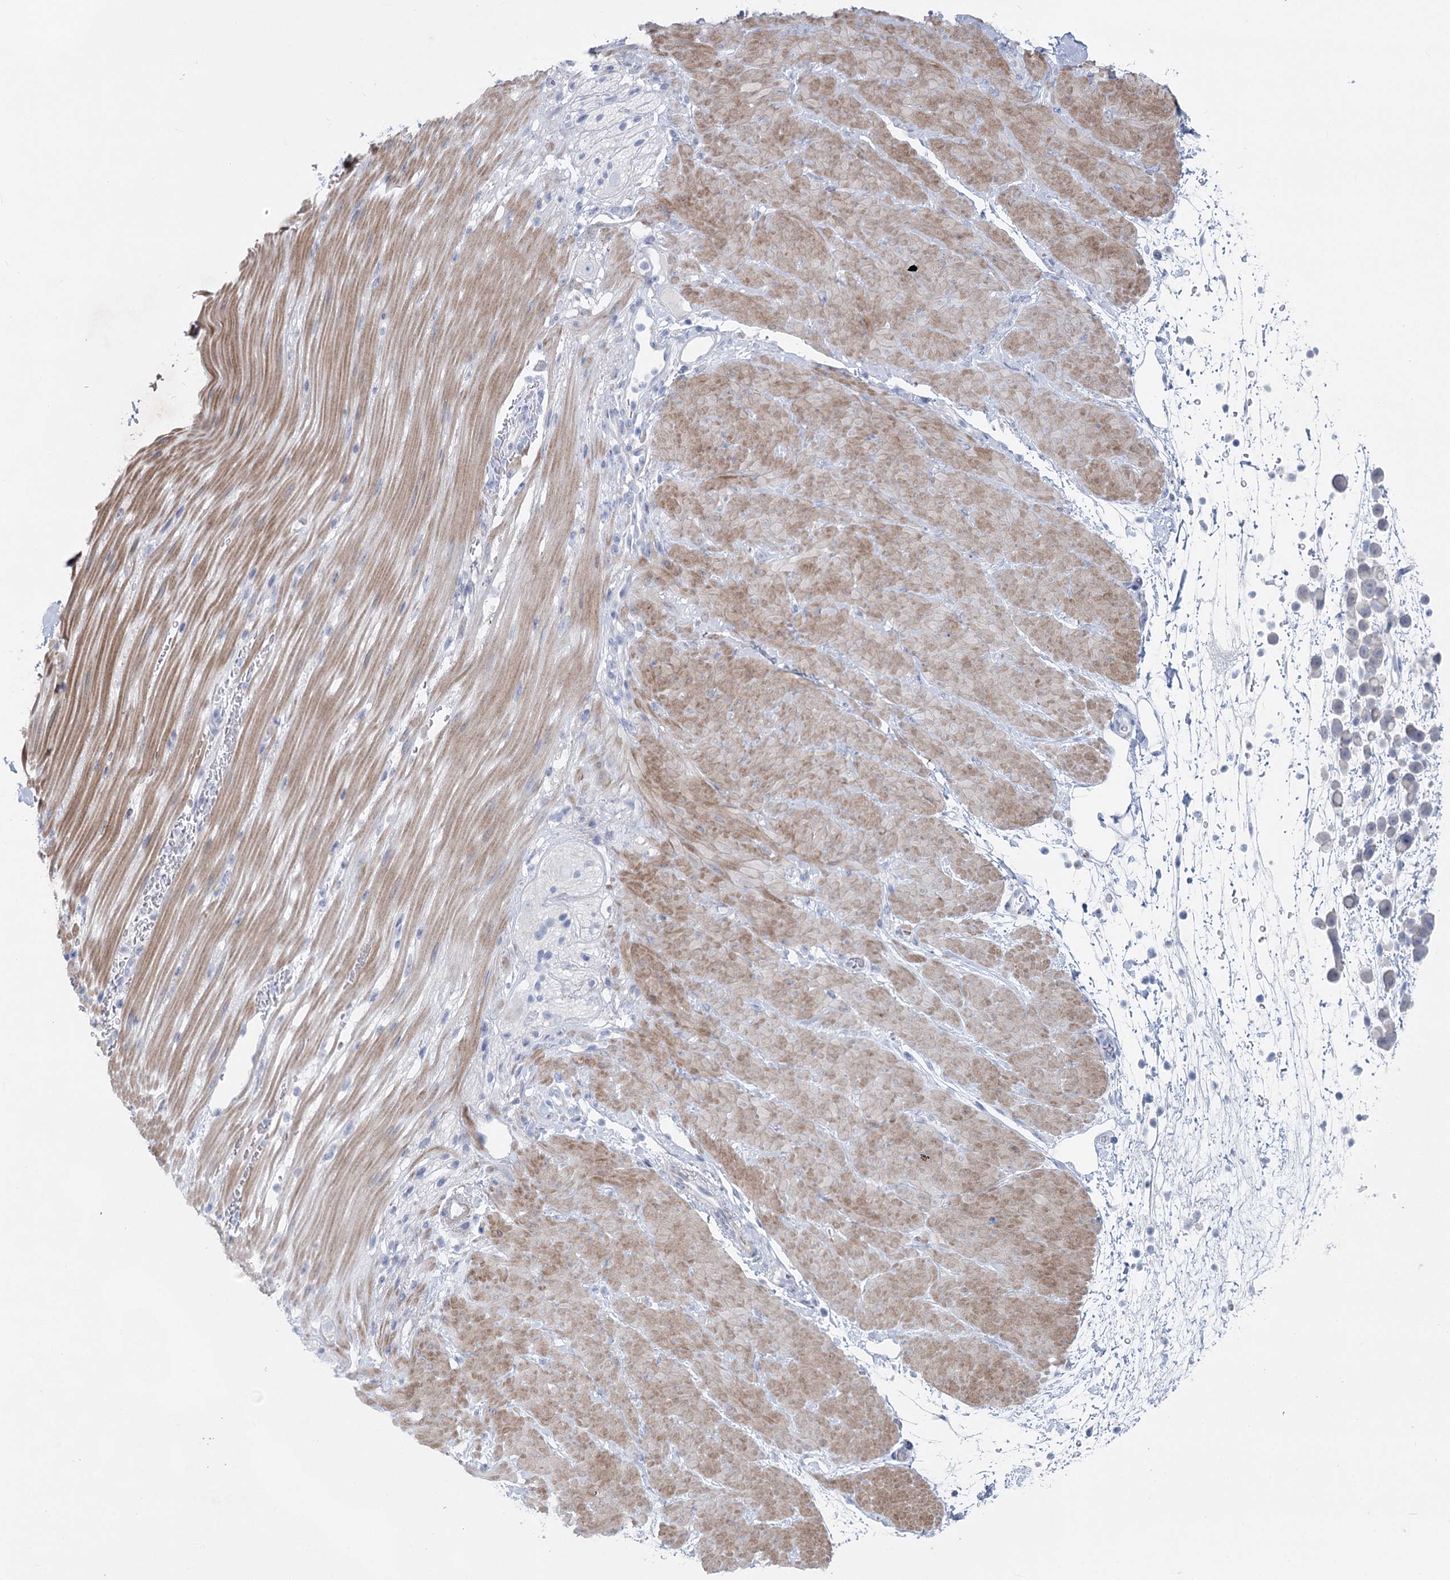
{"staining": {"intensity": "negative", "quantity": "none", "location": "none"}, "tissue": "pancreatic cancer", "cell_type": "Tumor cells", "image_type": "cancer", "snomed": [{"axis": "morphology", "description": "Normal tissue, NOS"}, {"axis": "morphology", "description": "Adenocarcinoma, NOS"}, {"axis": "topography", "description": "Pancreas"}], "caption": "Pancreatic adenocarcinoma was stained to show a protein in brown. There is no significant positivity in tumor cells.", "gene": "WDR74", "patient": {"sex": "female", "age": 64}}